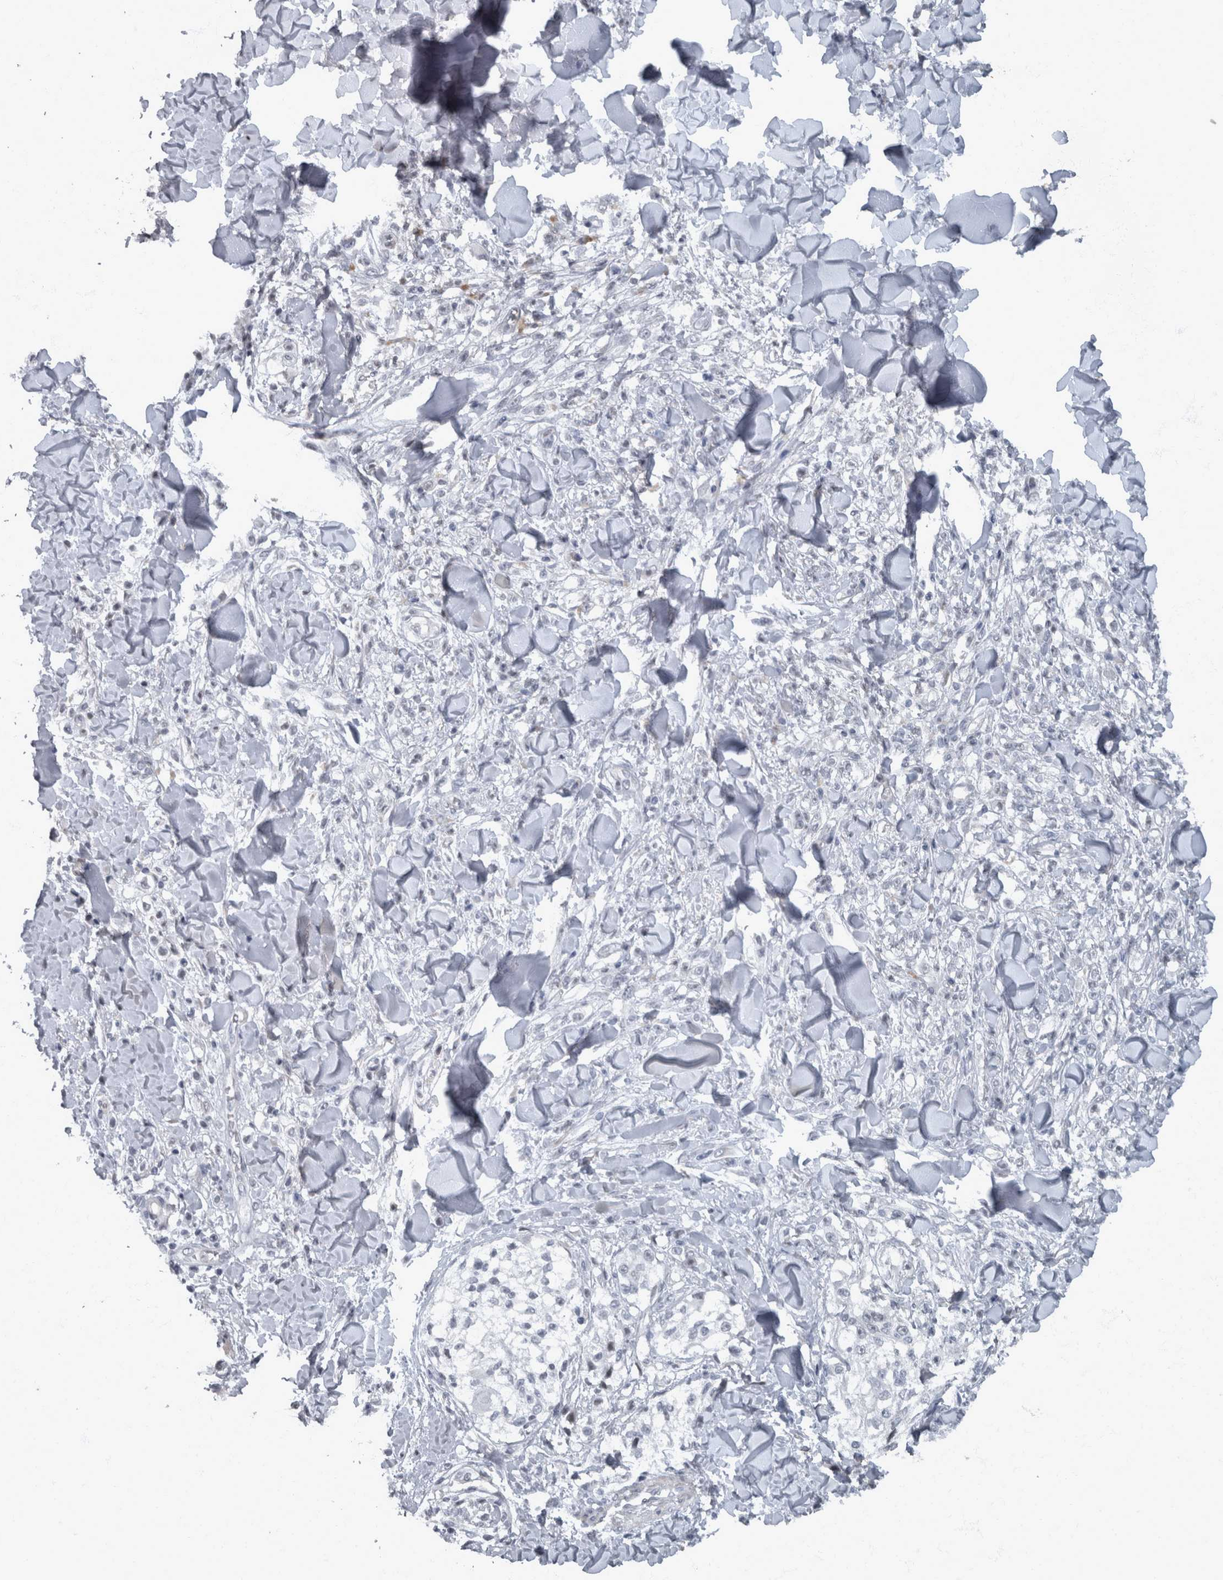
{"staining": {"intensity": "negative", "quantity": "none", "location": "none"}, "tissue": "melanoma", "cell_type": "Tumor cells", "image_type": "cancer", "snomed": [{"axis": "morphology", "description": "Malignant melanoma, NOS"}, {"axis": "topography", "description": "Skin of head"}], "caption": "IHC of malignant melanoma shows no positivity in tumor cells.", "gene": "WDR33", "patient": {"sex": "male", "age": 83}}